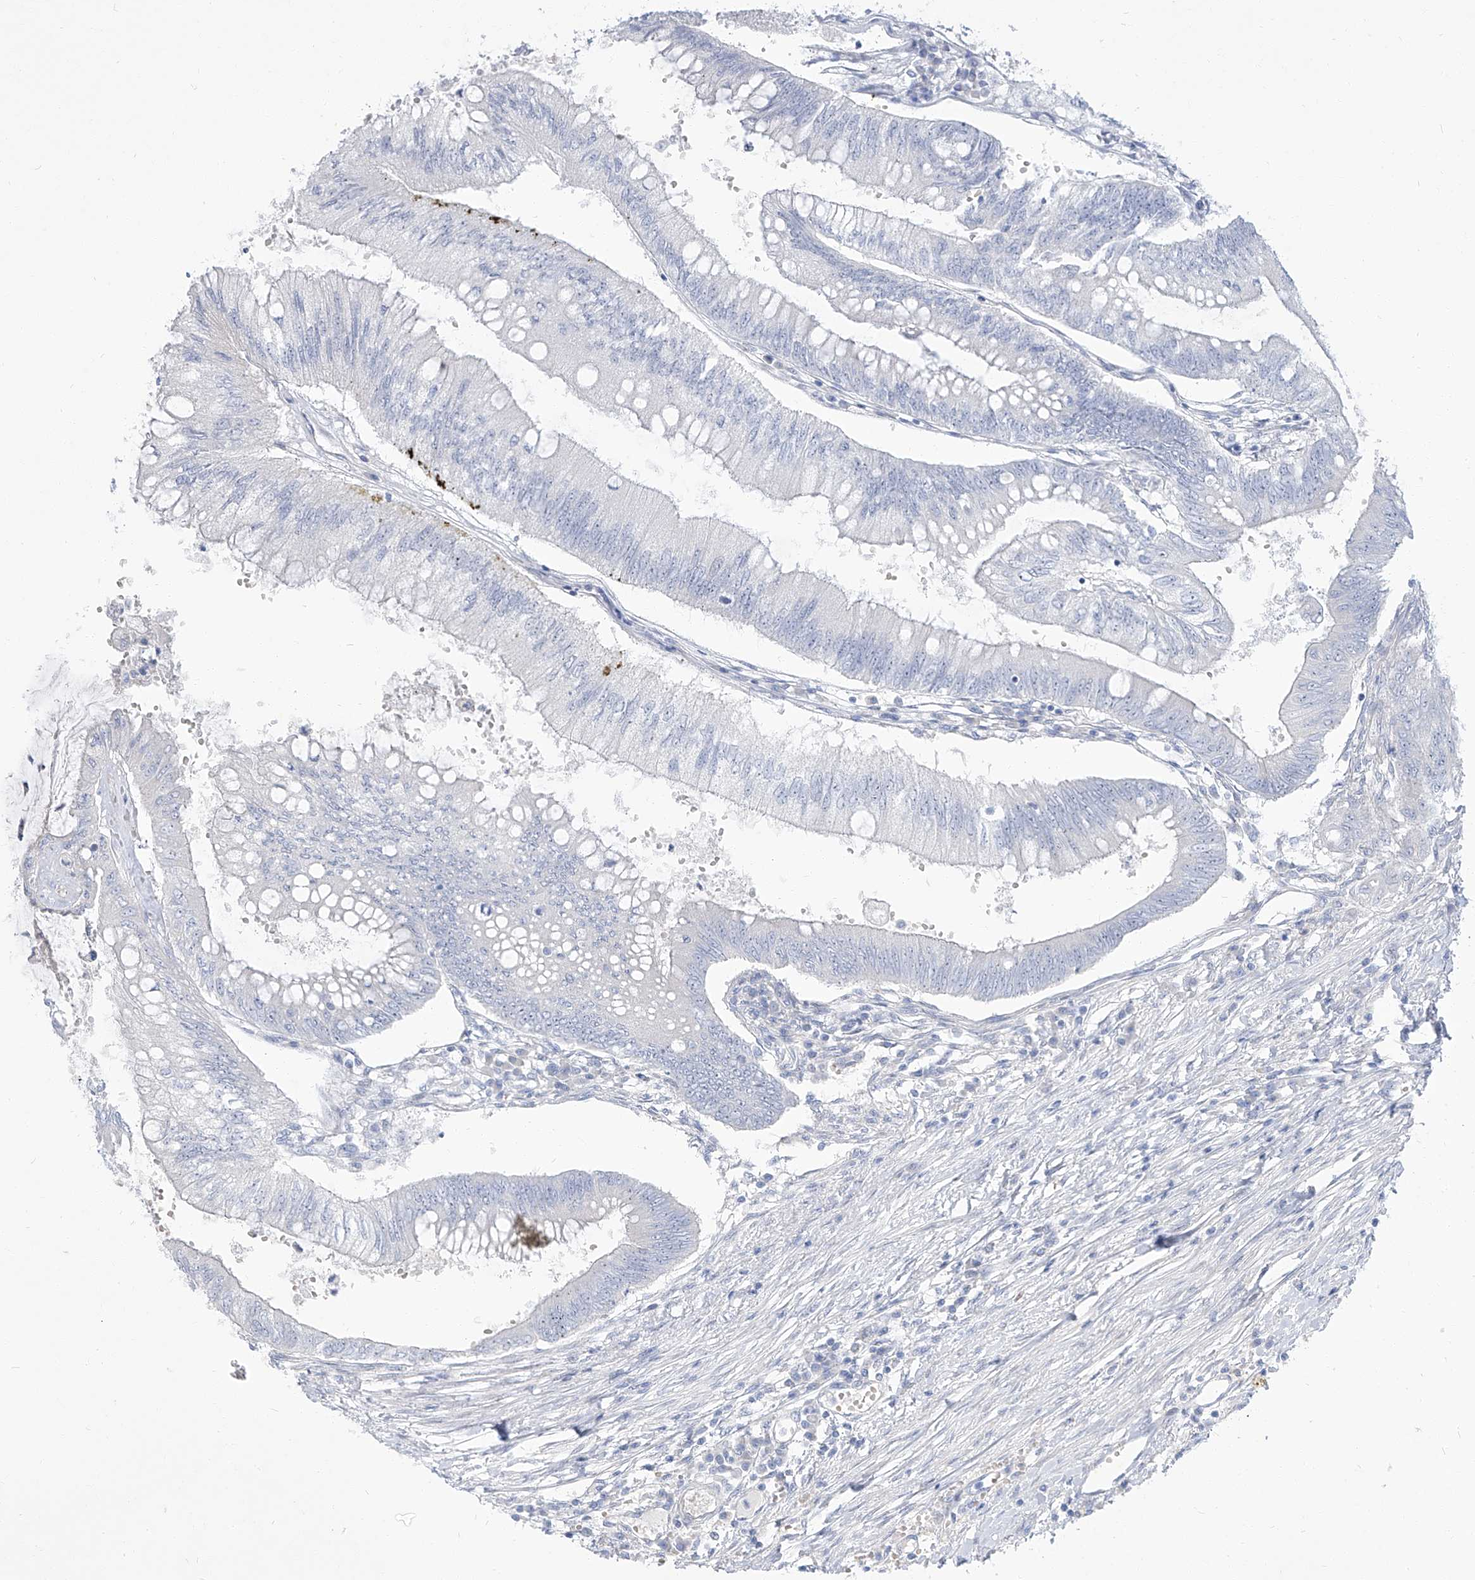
{"staining": {"intensity": "negative", "quantity": "none", "location": "none"}, "tissue": "colorectal cancer", "cell_type": "Tumor cells", "image_type": "cancer", "snomed": [{"axis": "morphology", "description": "Adenoma, NOS"}, {"axis": "morphology", "description": "Adenocarcinoma, NOS"}, {"axis": "topography", "description": "Colon"}], "caption": "High power microscopy micrograph of an IHC micrograph of colorectal cancer, revealing no significant expression in tumor cells.", "gene": "TXLNB", "patient": {"sex": "male", "age": 79}}